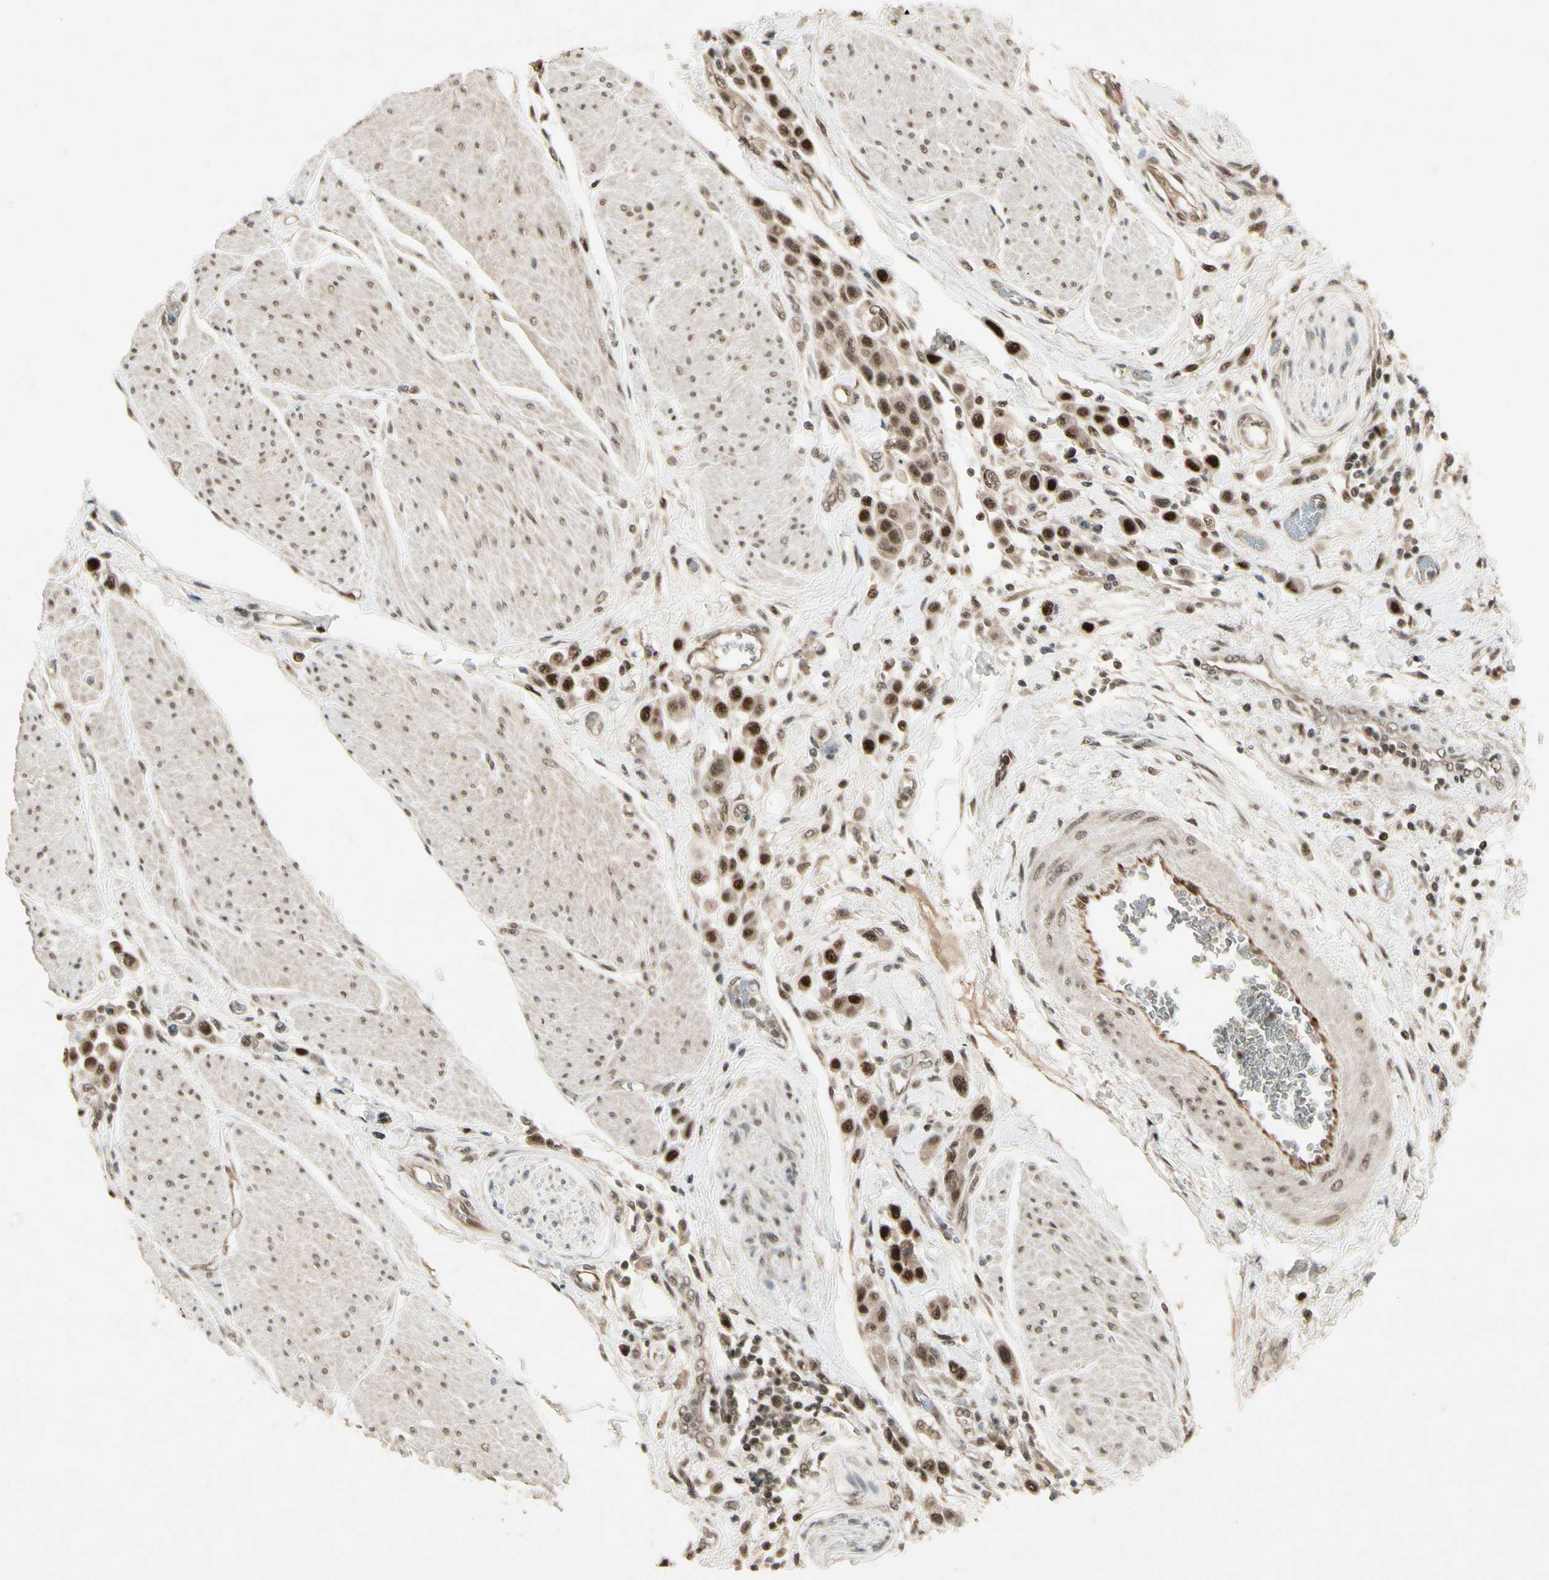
{"staining": {"intensity": "strong", "quantity": ">75%", "location": "nuclear"}, "tissue": "urothelial cancer", "cell_type": "Tumor cells", "image_type": "cancer", "snomed": [{"axis": "morphology", "description": "Urothelial carcinoma, High grade"}, {"axis": "topography", "description": "Urinary bladder"}], "caption": "High-grade urothelial carcinoma stained for a protein displays strong nuclear positivity in tumor cells. (DAB IHC with brightfield microscopy, high magnification).", "gene": "CDK11A", "patient": {"sex": "male", "age": 50}}